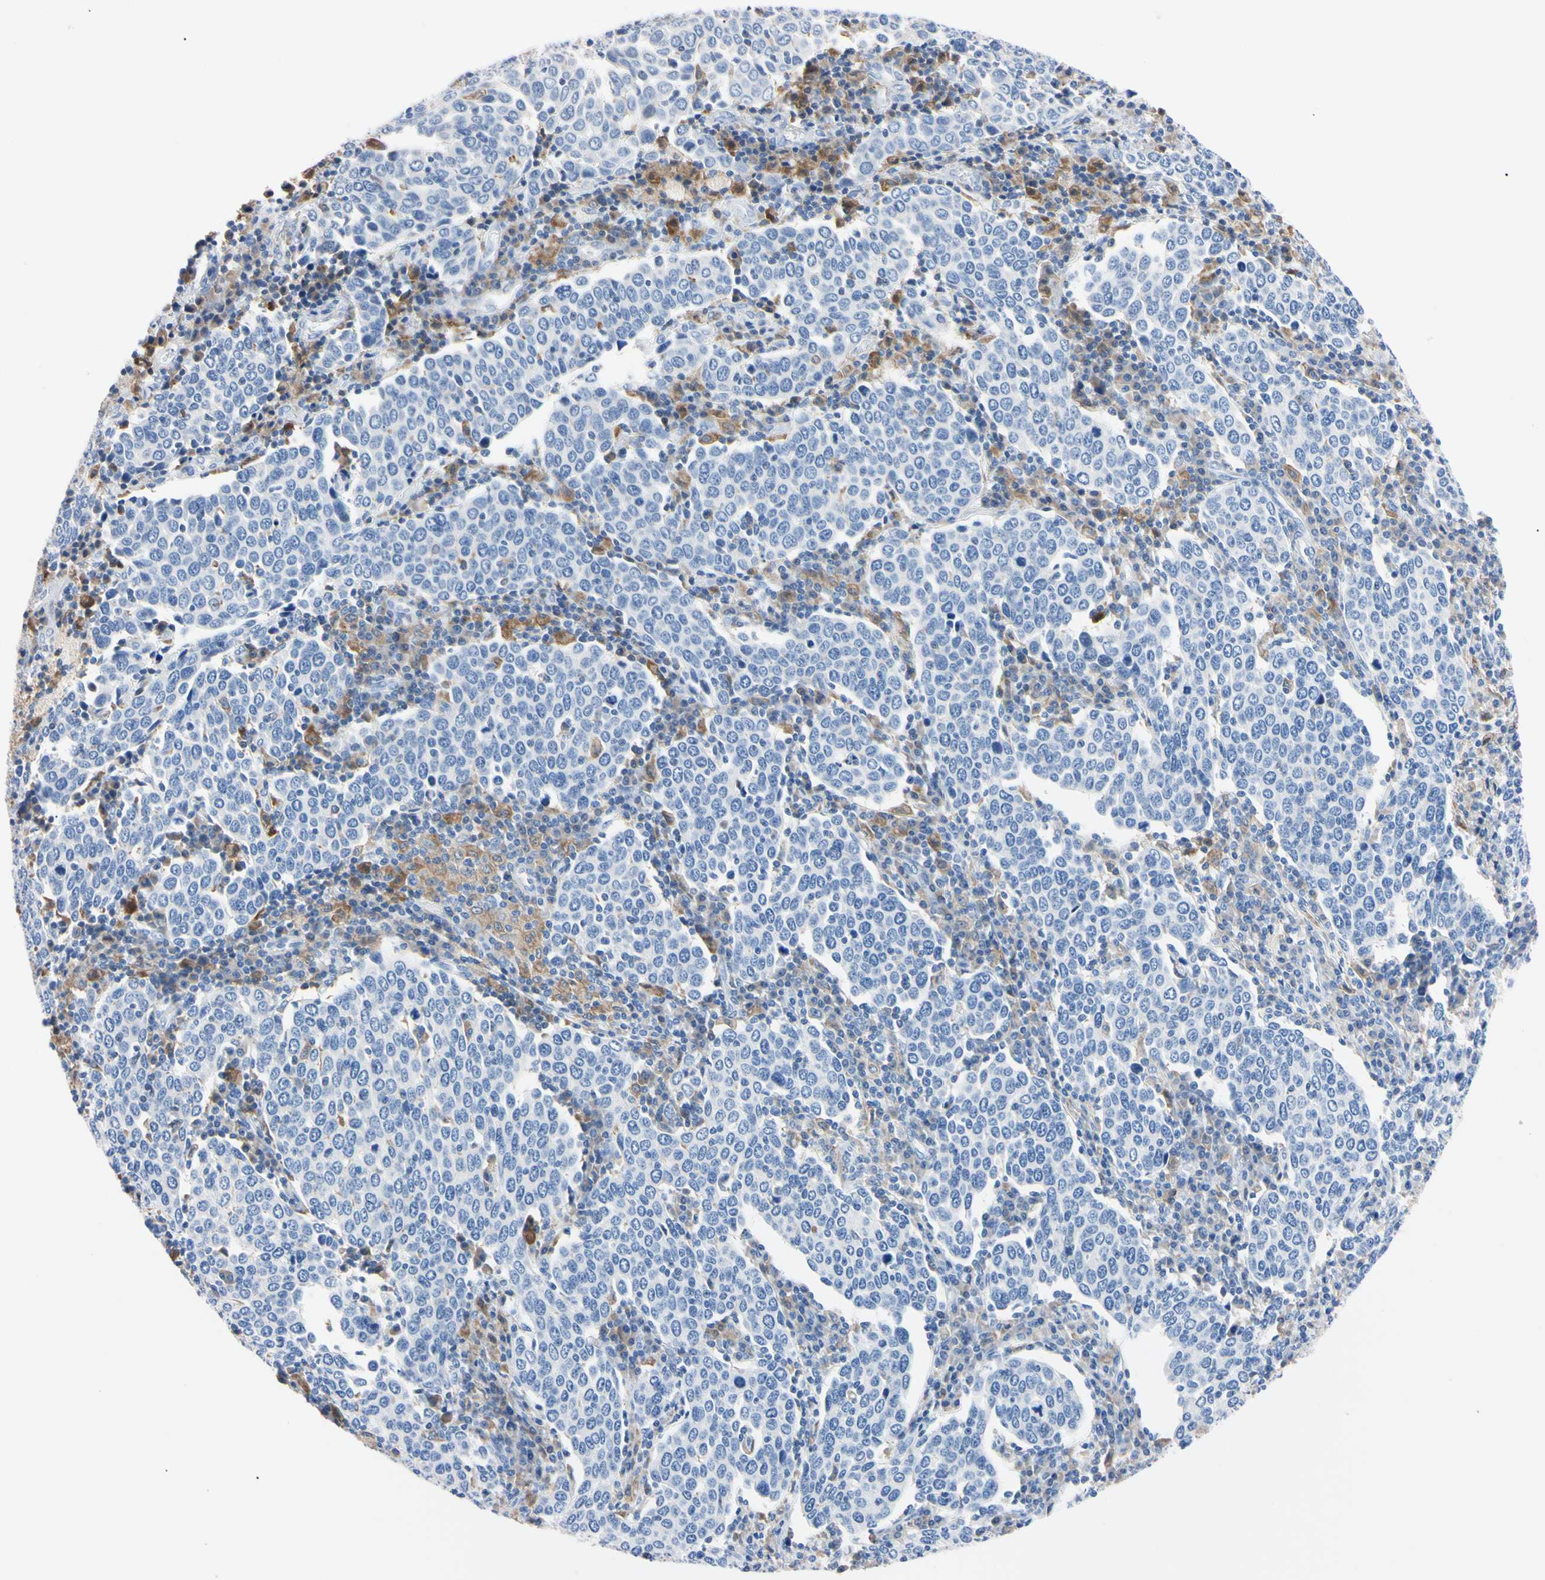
{"staining": {"intensity": "negative", "quantity": "none", "location": "none"}, "tissue": "cervical cancer", "cell_type": "Tumor cells", "image_type": "cancer", "snomed": [{"axis": "morphology", "description": "Squamous cell carcinoma, NOS"}, {"axis": "topography", "description": "Cervix"}], "caption": "IHC histopathology image of human cervical cancer stained for a protein (brown), which demonstrates no positivity in tumor cells. Brightfield microscopy of immunohistochemistry (IHC) stained with DAB (brown) and hematoxylin (blue), captured at high magnification.", "gene": "NCF4", "patient": {"sex": "female", "age": 40}}